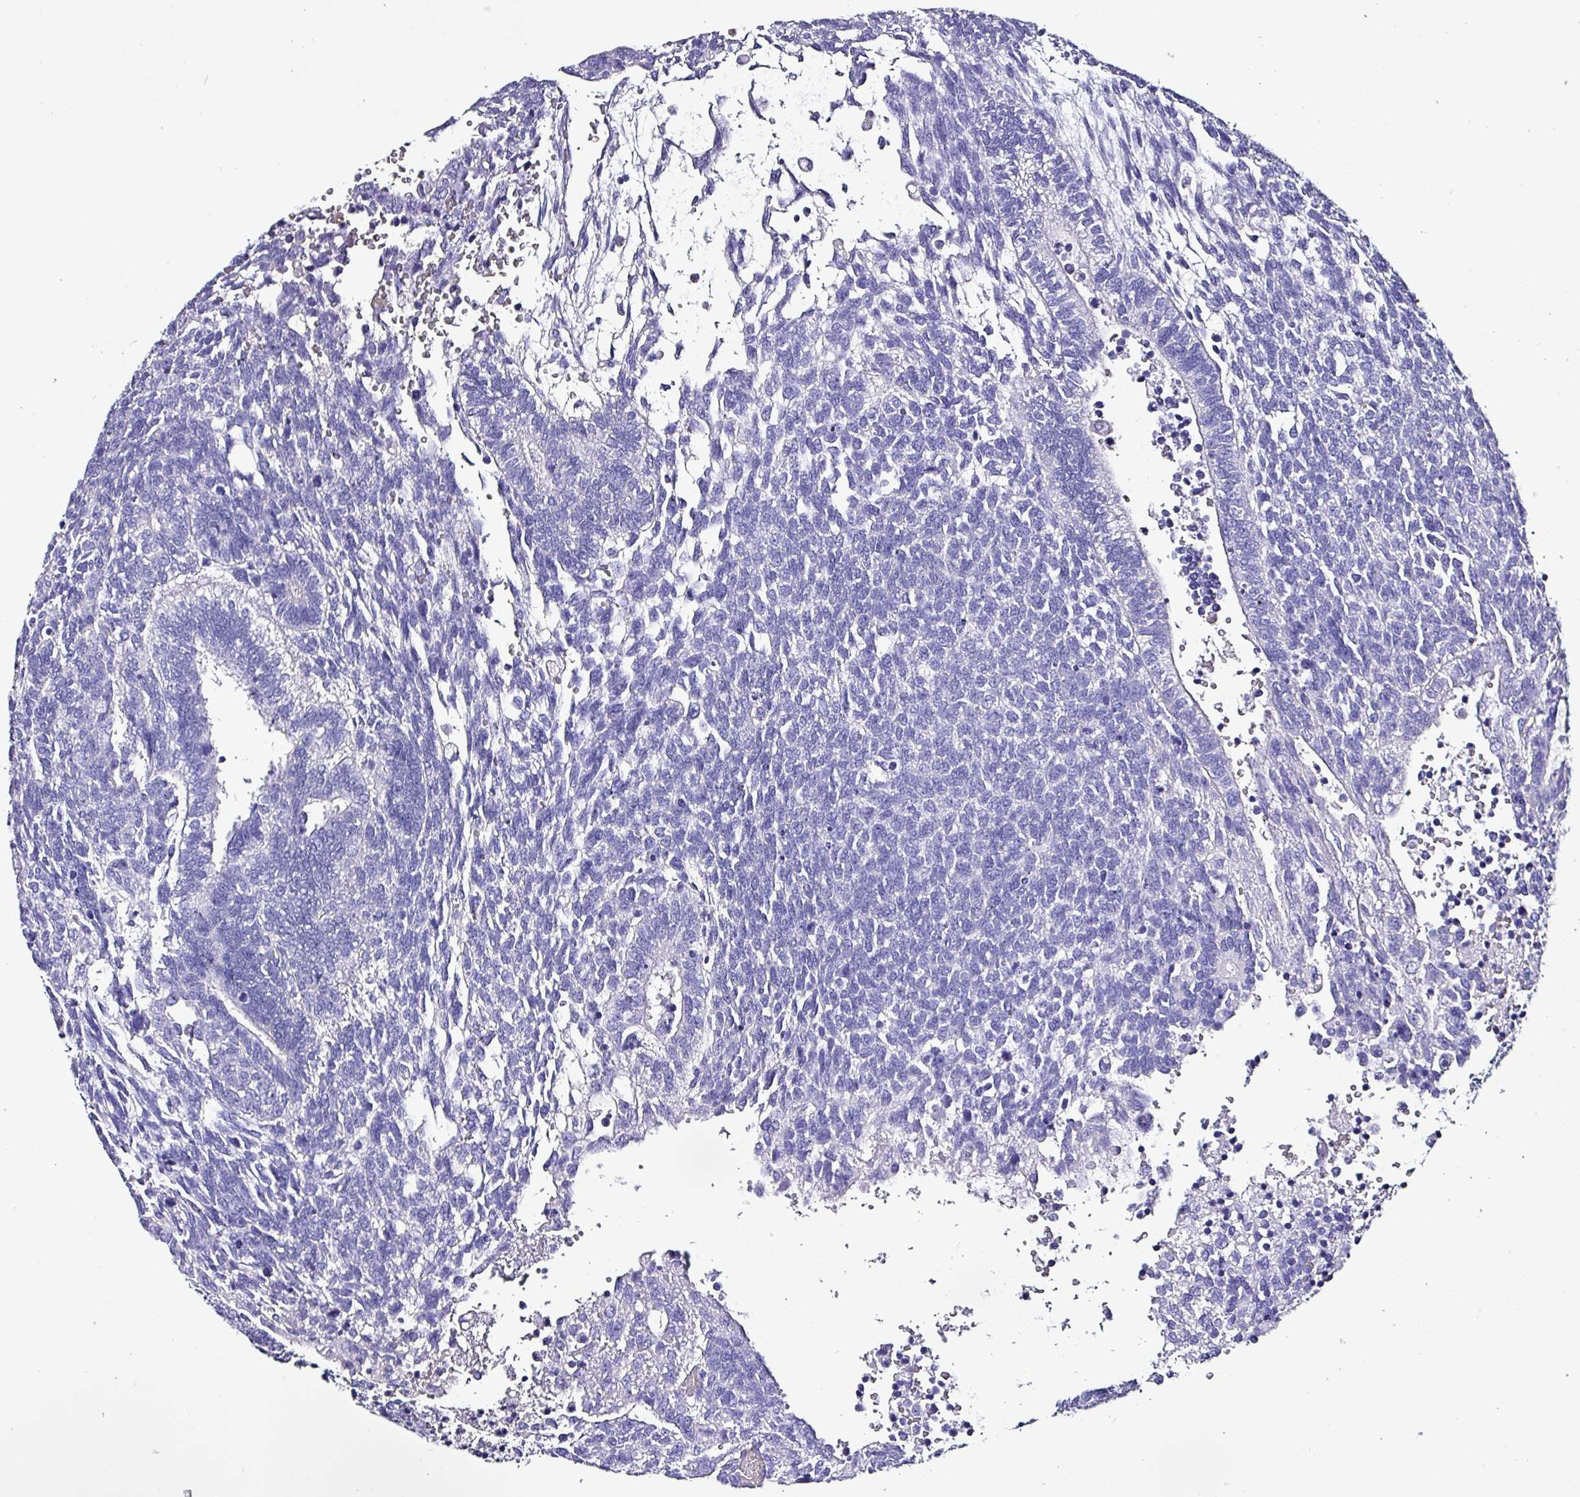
{"staining": {"intensity": "negative", "quantity": "none", "location": "none"}, "tissue": "testis cancer", "cell_type": "Tumor cells", "image_type": "cancer", "snomed": [{"axis": "morphology", "description": "Carcinoma, Embryonal, NOS"}, {"axis": "topography", "description": "Testis"}], "caption": "Tumor cells show no significant protein expression in testis cancer (embryonal carcinoma).", "gene": "KRT6C", "patient": {"sex": "male", "age": 23}}